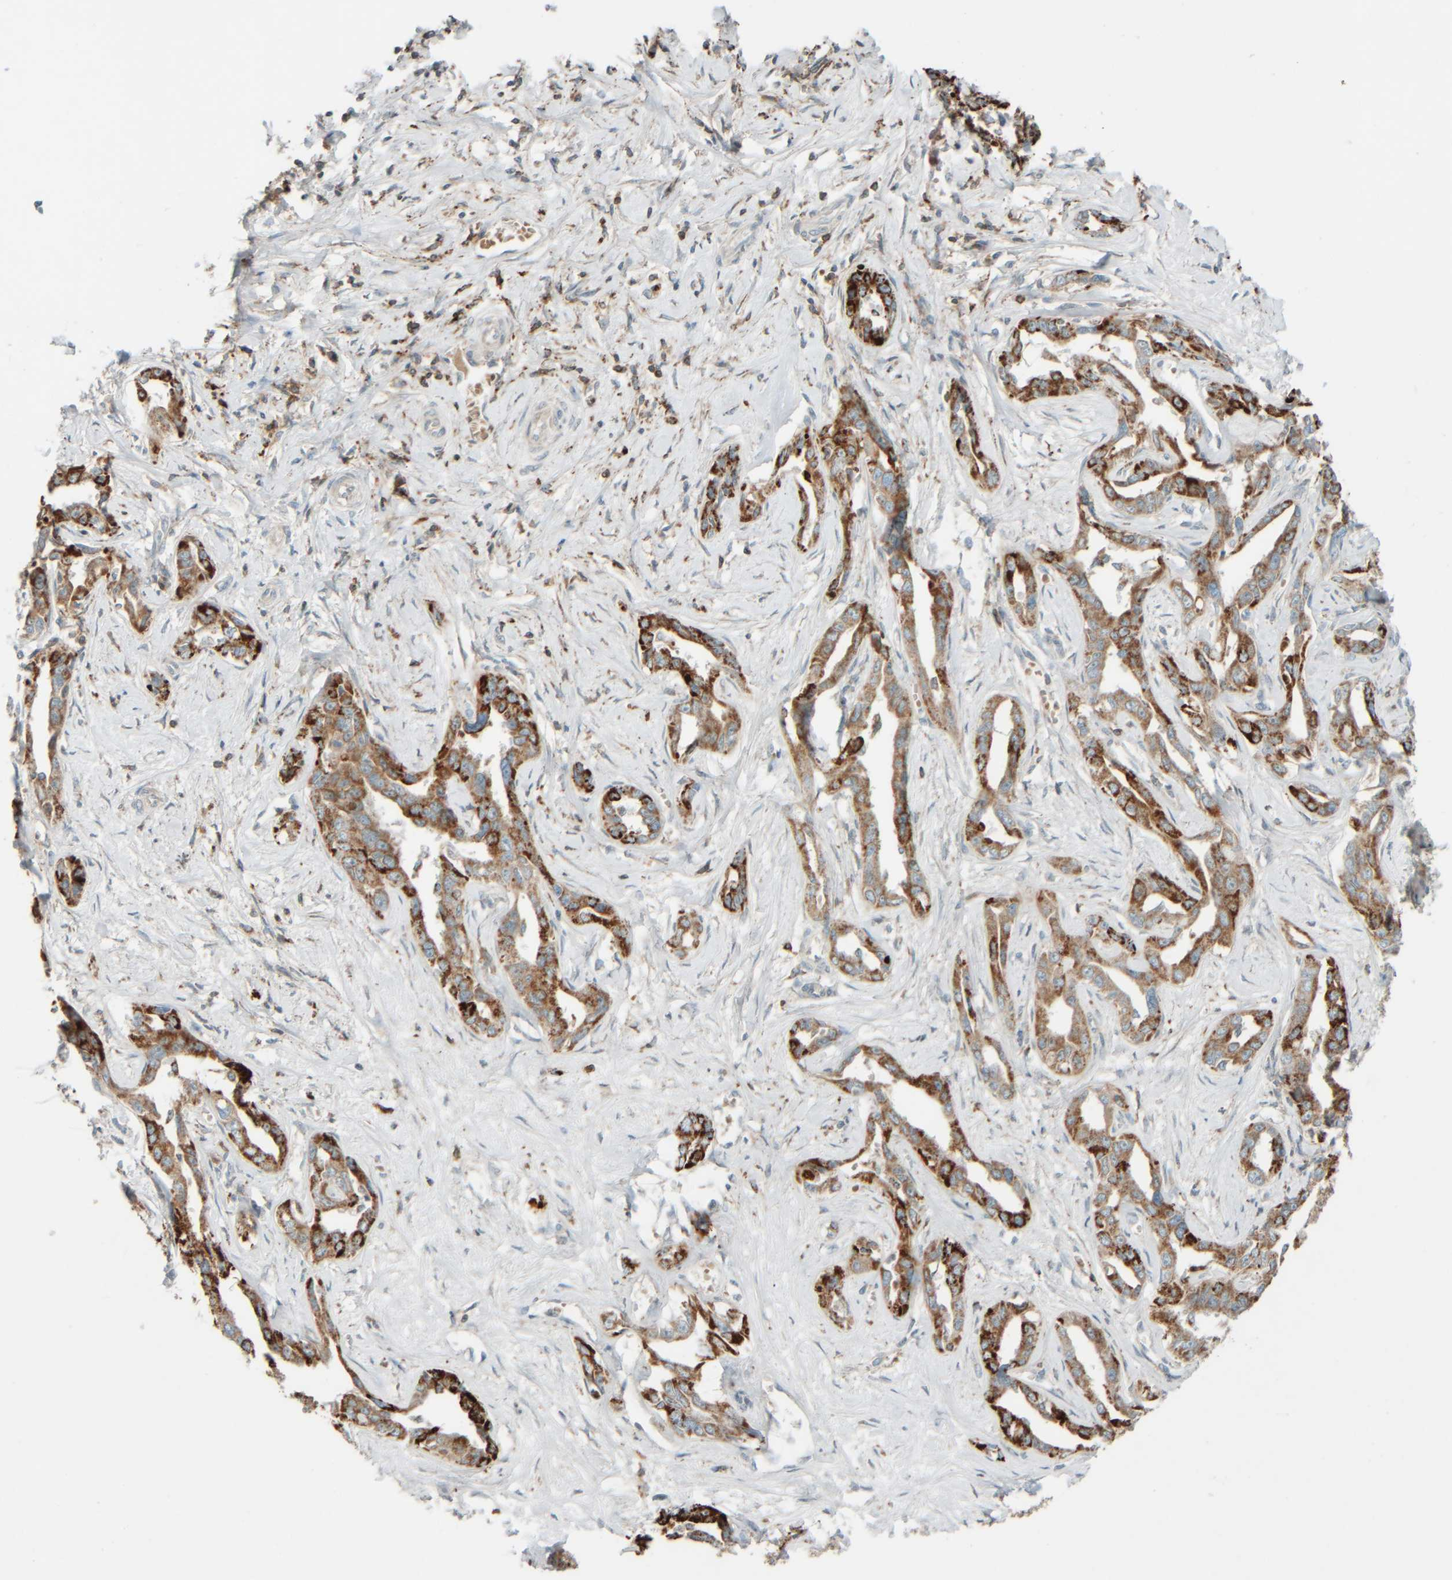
{"staining": {"intensity": "strong", "quantity": ">75%", "location": "cytoplasmic/membranous"}, "tissue": "liver cancer", "cell_type": "Tumor cells", "image_type": "cancer", "snomed": [{"axis": "morphology", "description": "Cholangiocarcinoma"}, {"axis": "topography", "description": "Liver"}], "caption": "Liver cholangiocarcinoma stained with a brown dye reveals strong cytoplasmic/membranous positive positivity in approximately >75% of tumor cells.", "gene": "SPAG5", "patient": {"sex": "male", "age": 59}}